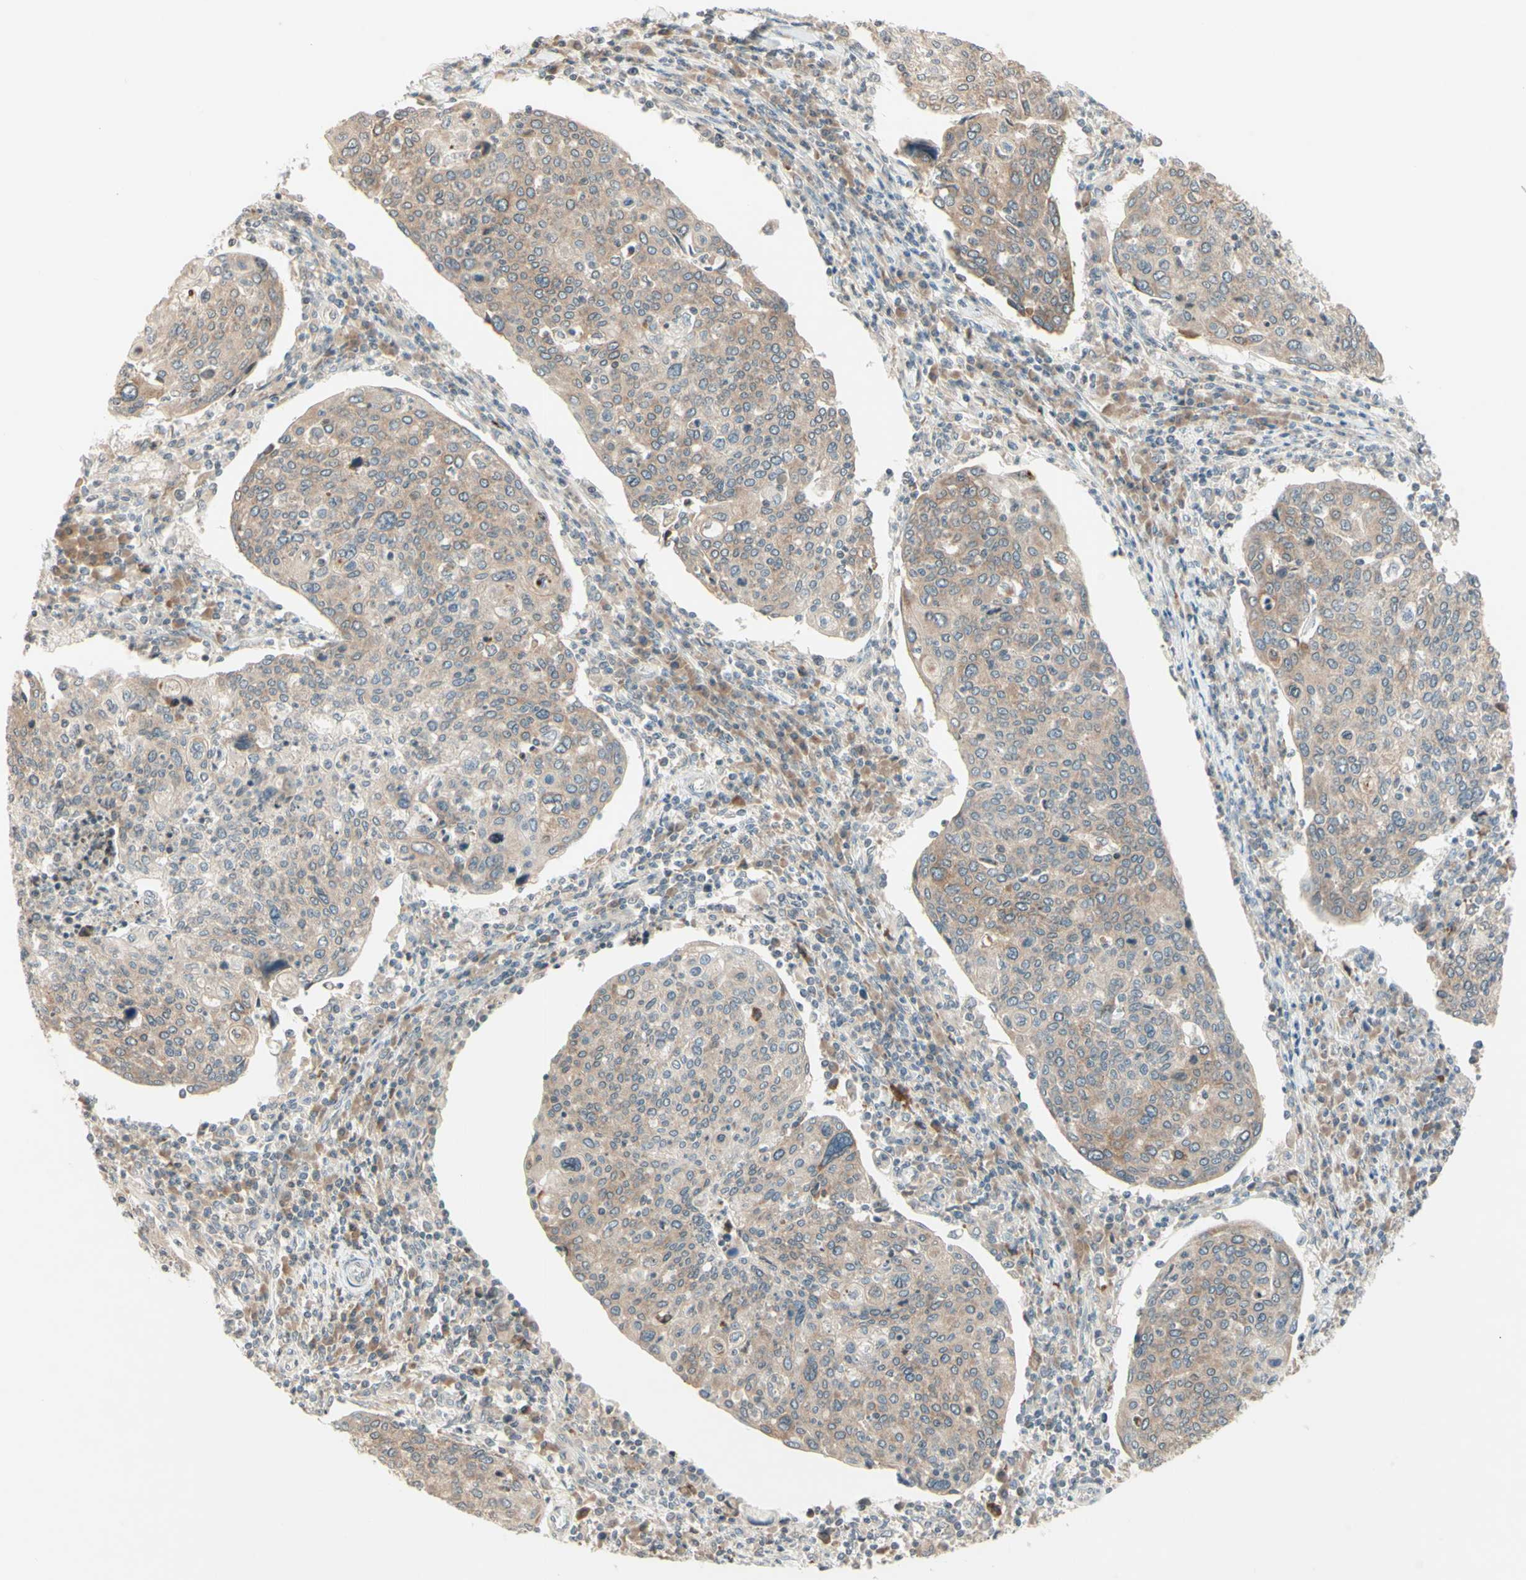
{"staining": {"intensity": "weak", "quantity": ">75%", "location": "cytoplasmic/membranous"}, "tissue": "cervical cancer", "cell_type": "Tumor cells", "image_type": "cancer", "snomed": [{"axis": "morphology", "description": "Squamous cell carcinoma, NOS"}, {"axis": "topography", "description": "Cervix"}], "caption": "The image reveals staining of cervical cancer, revealing weak cytoplasmic/membranous protein expression (brown color) within tumor cells.", "gene": "ZW10", "patient": {"sex": "female", "age": 40}}